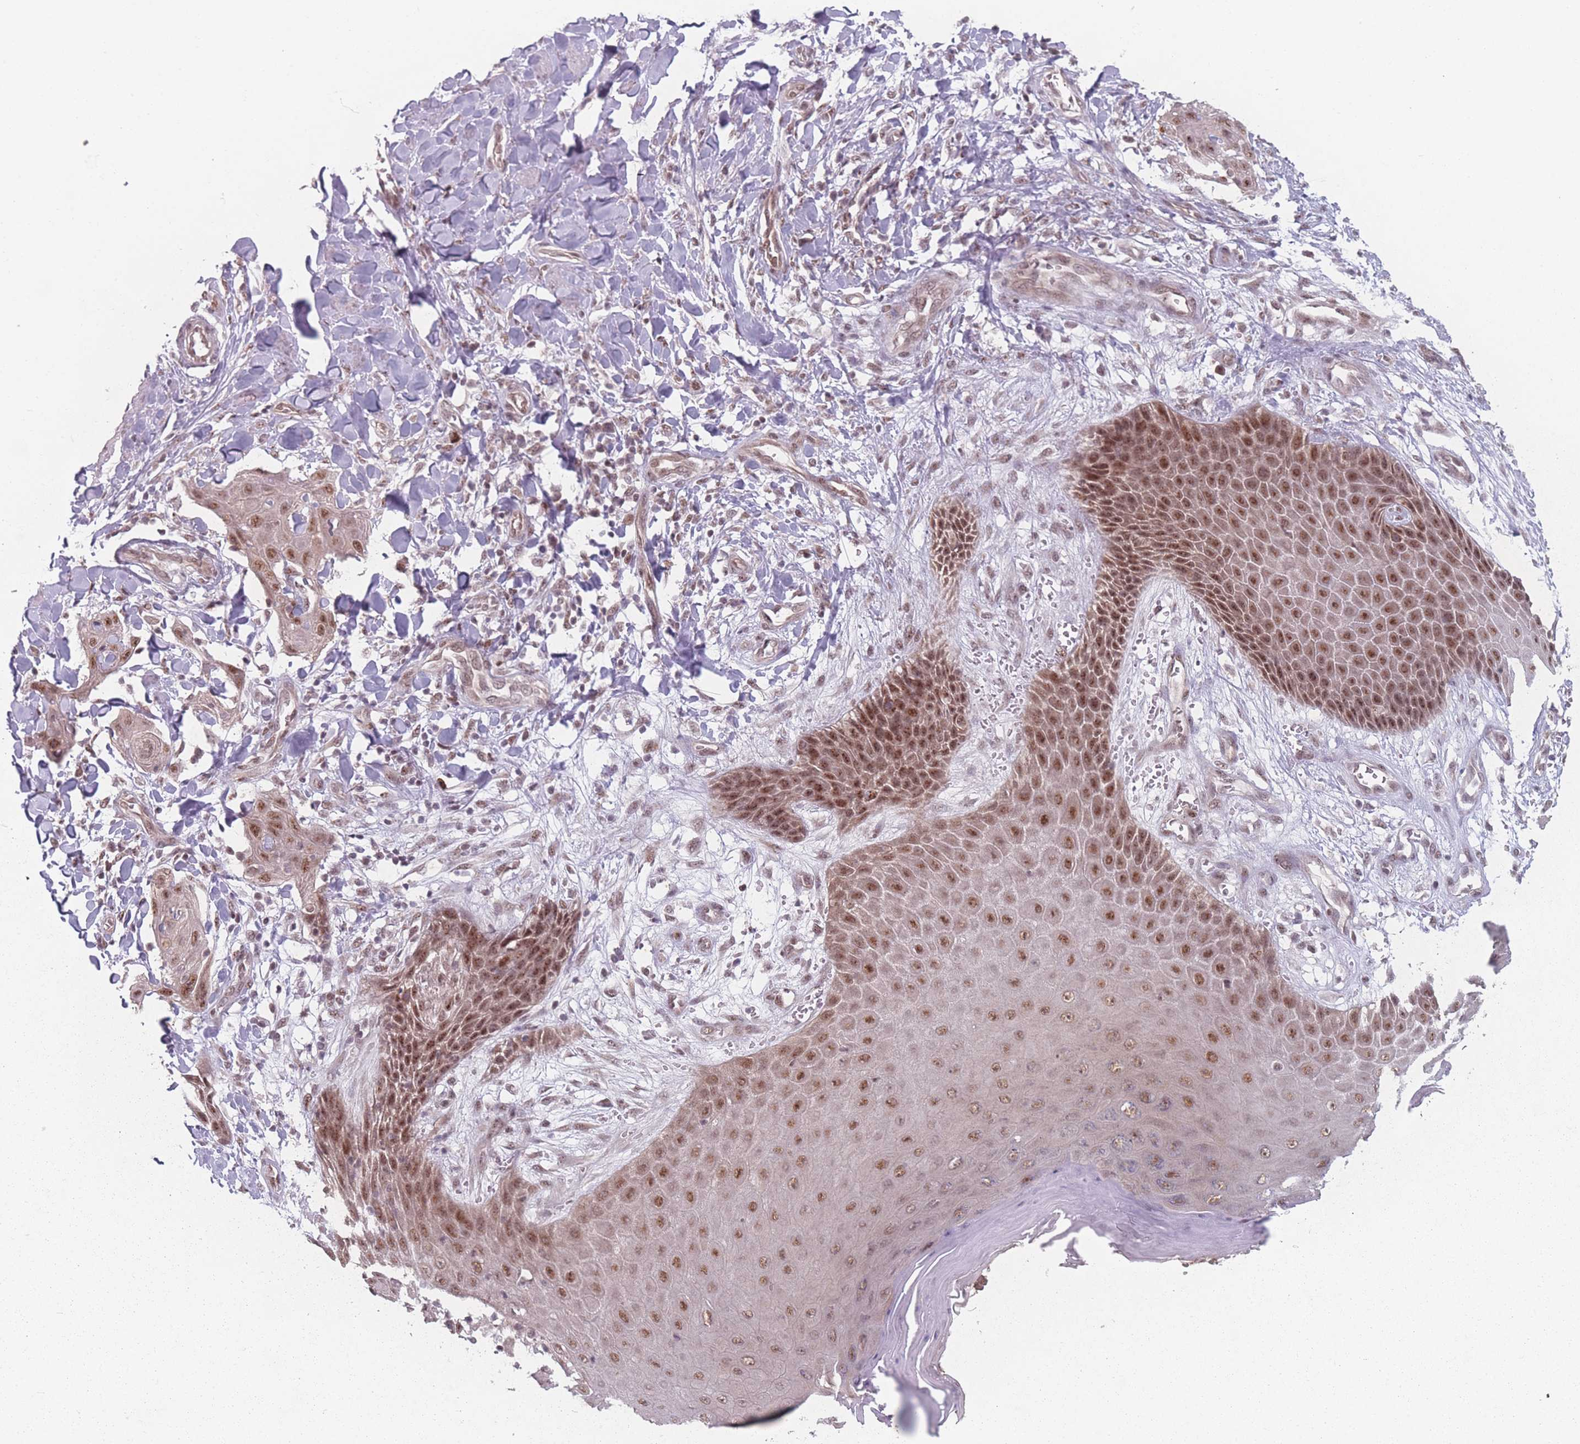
{"staining": {"intensity": "moderate", "quantity": ">75%", "location": "nuclear"}, "tissue": "skin cancer", "cell_type": "Tumor cells", "image_type": "cancer", "snomed": [{"axis": "morphology", "description": "Squamous cell carcinoma, NOS"}, {"axis": "topography", "description": "Skin"}, {"axis": "topography", "description": "Vulva"}], "caption": "Immunohistochemistry (IHC) micrograph of skin cancer stained for a protein (brown), which displays medium levels of moderate nuclear positivity in approximately >75% of tumor cells.", "gene": "ZC3H14", "patient": {"sex": "female", "age": 85}}